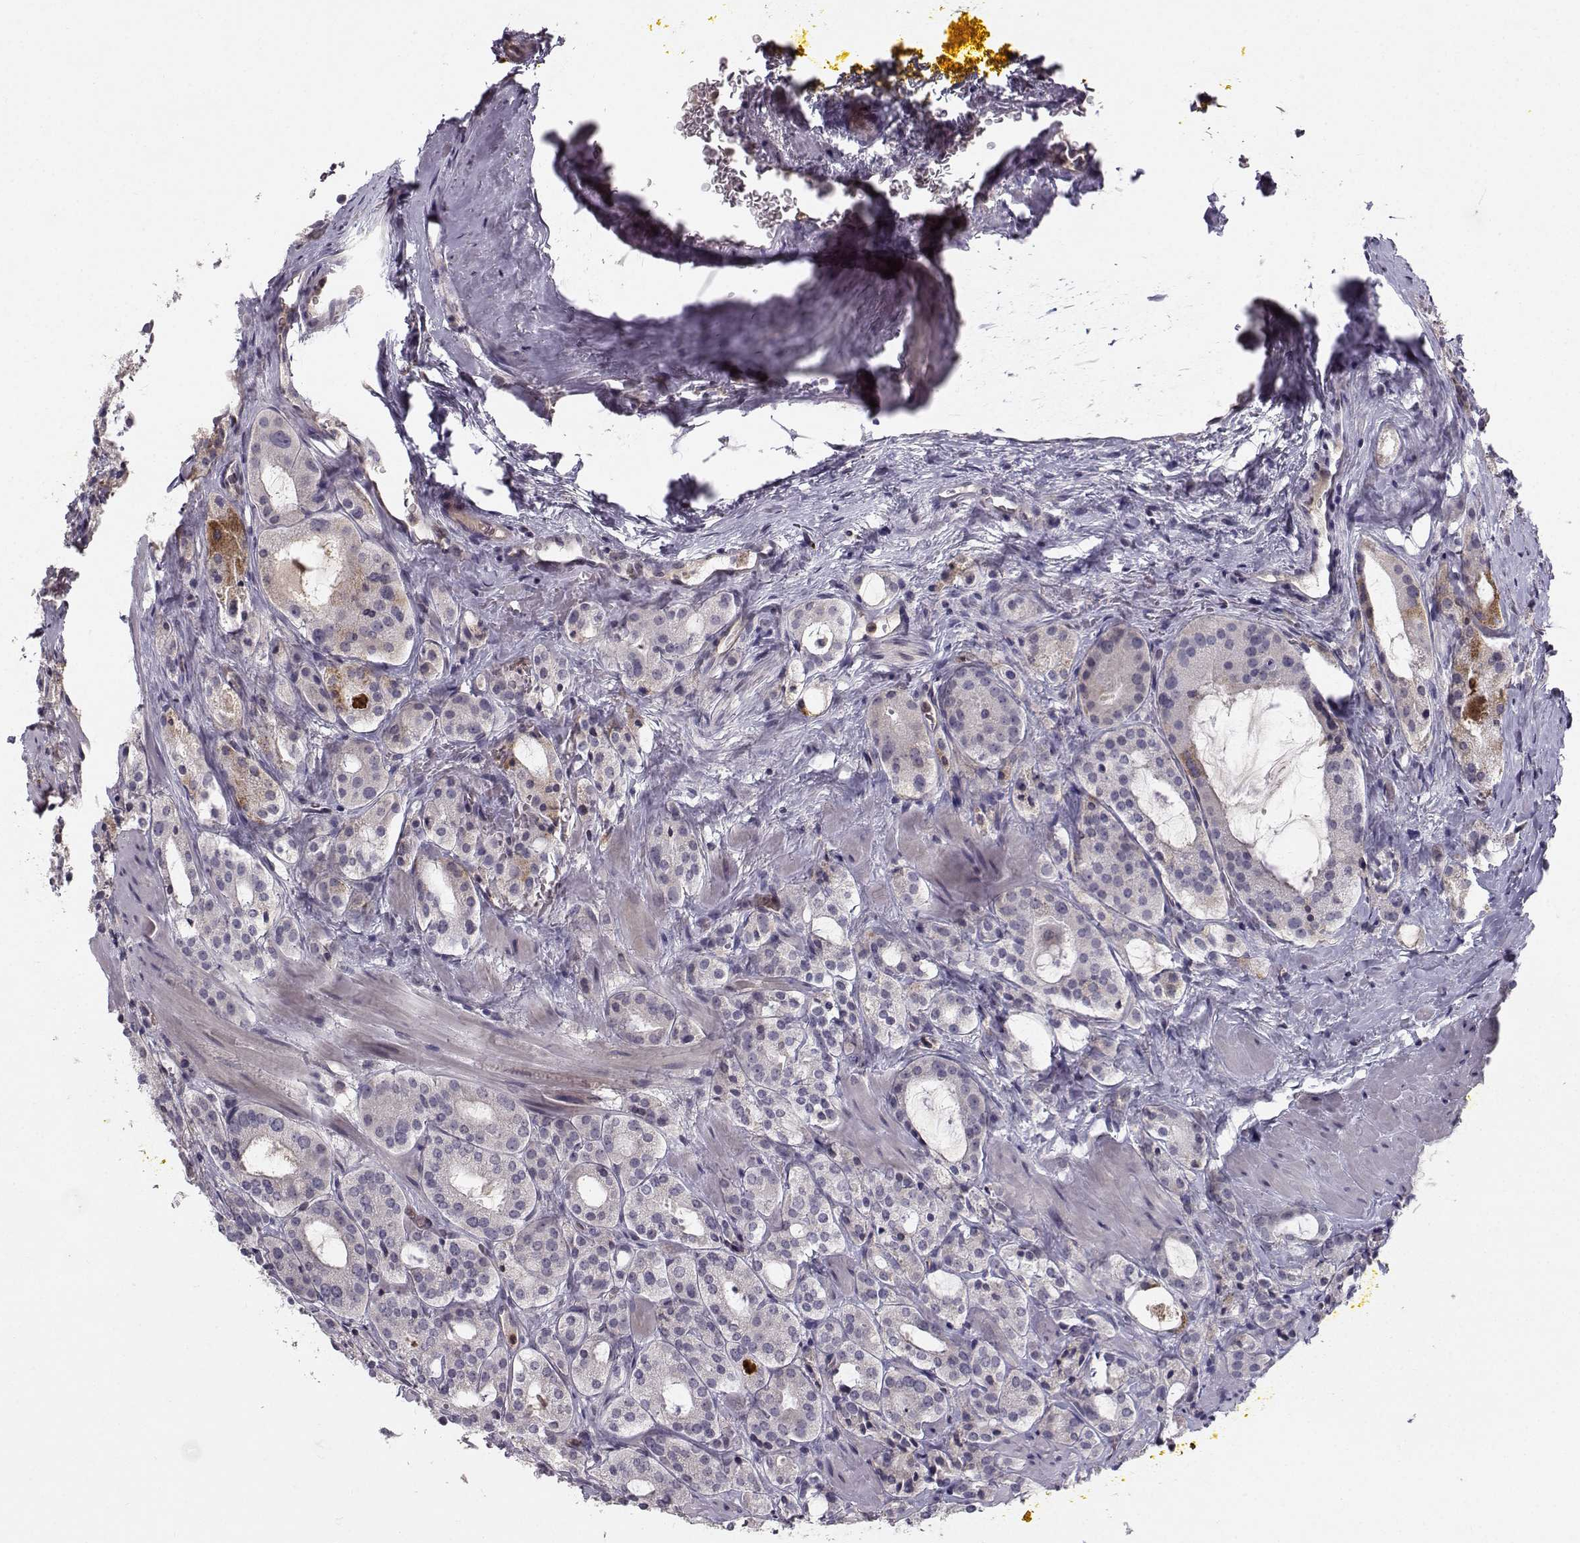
{"staining": {"intensity": "negative", "quantity": "none", "location": "none"}, "tissue": "prostate cancer", "cell_type": "Tumor cells", "image_type": "cancer", "snomed": [{"axis": "morphology", "description": "Adenocarcinoma, NOS"}, {"axis": "morphology", "description": "Adenocarcinoma, High grade"}, {"axis": "topography", "description": "Prostate"}], "caption": "IHC image of prostate cancer stained for a protein (brown), which shows no expression in tumor cells.", "gene": "OPRD1", "patient": {"sex": "male", "age": 62}}